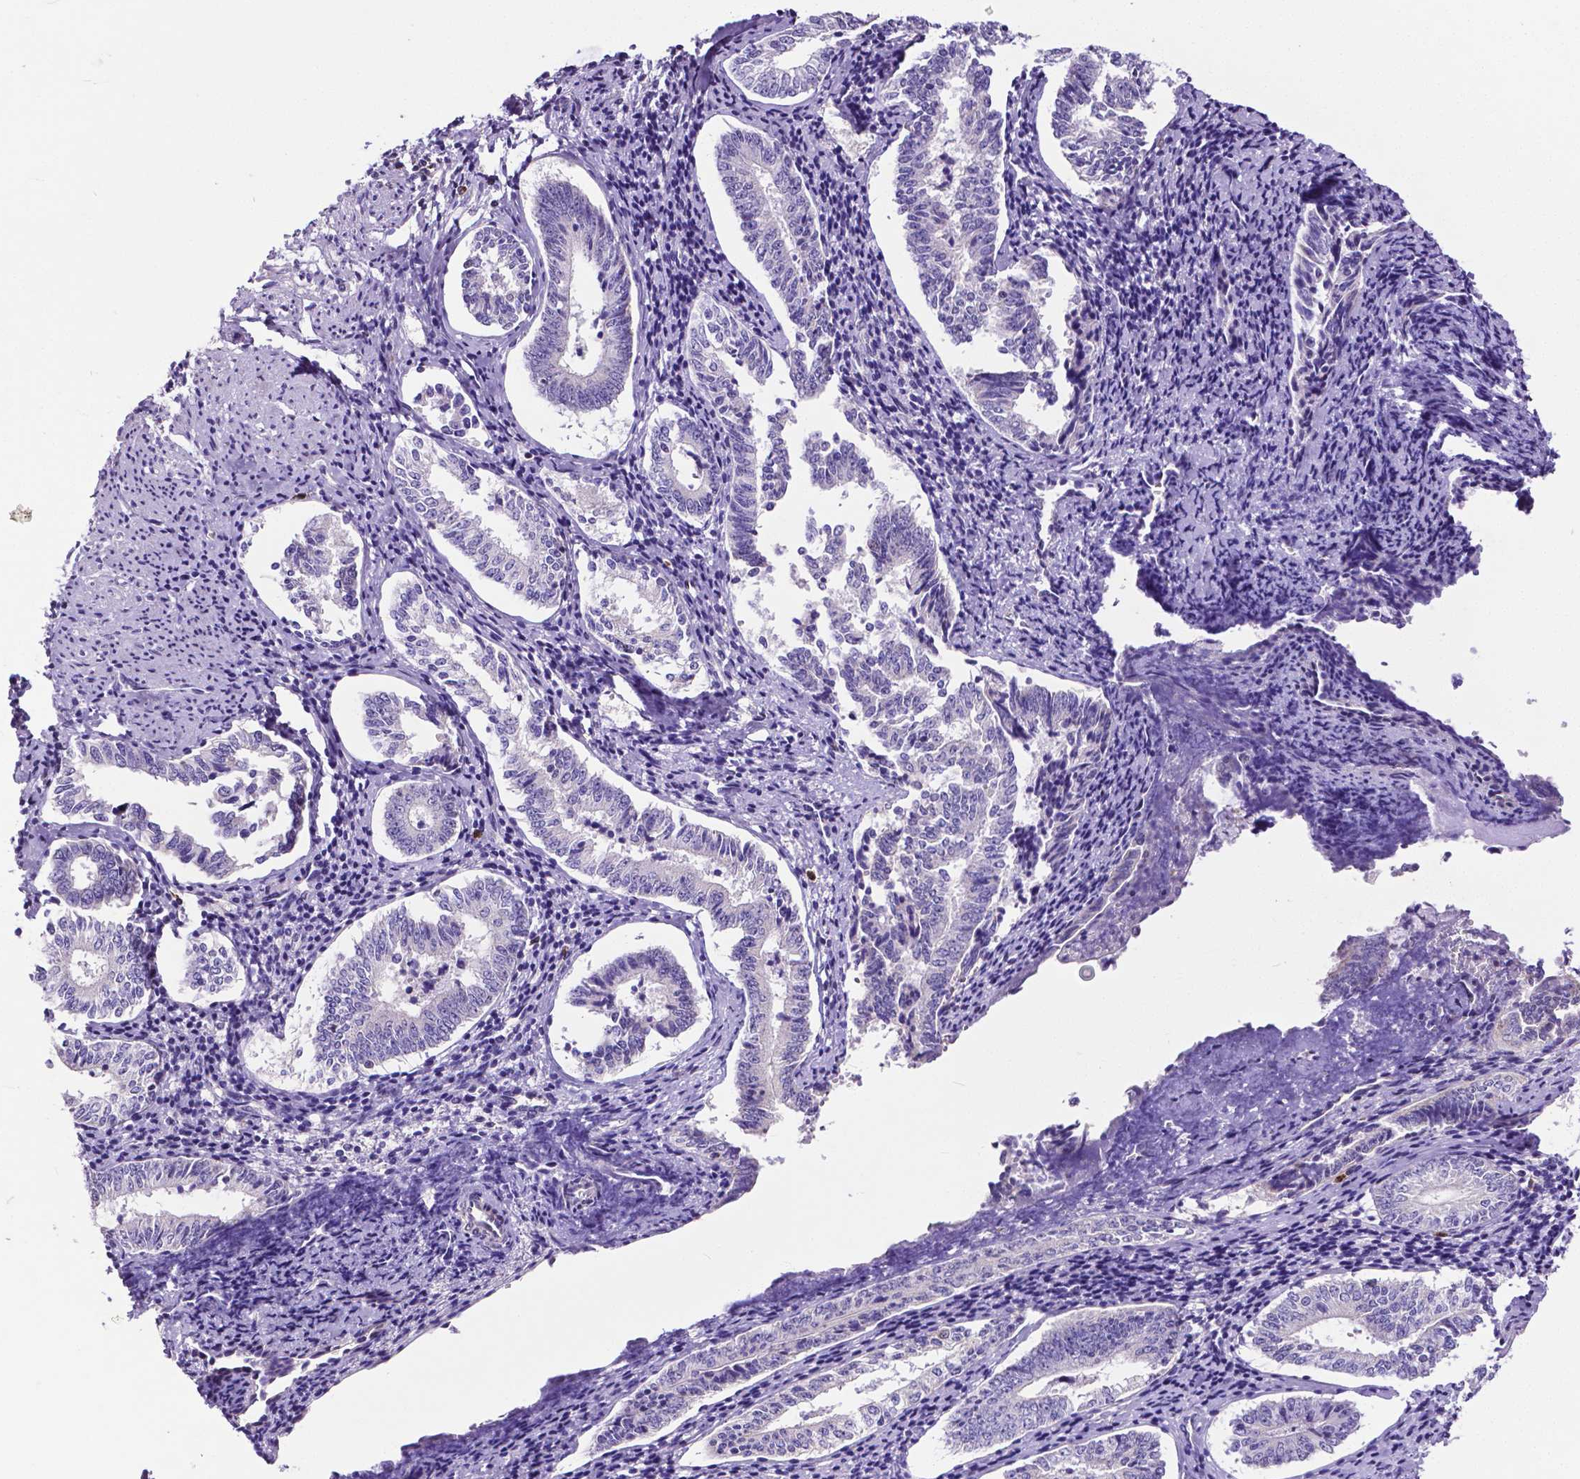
{"staining": {"intensity": "negative", "quantity": "none", "location": "none"}, "tissue": "cervical cancer", "cell_type": "Tumor cells", "image_type": "cancer", "snomed": [{"axis": "morphology", "description": "Squamous cell carcinoma, NOS"}, {"axis": "topography", "description": "Cervix"}], "caption": "Immunohistochemistry (IHC) of cervical cancer reveals no staining in tumor cells.", "gene": "MCL1", "patient": {"sex": "female", "age": 59}}